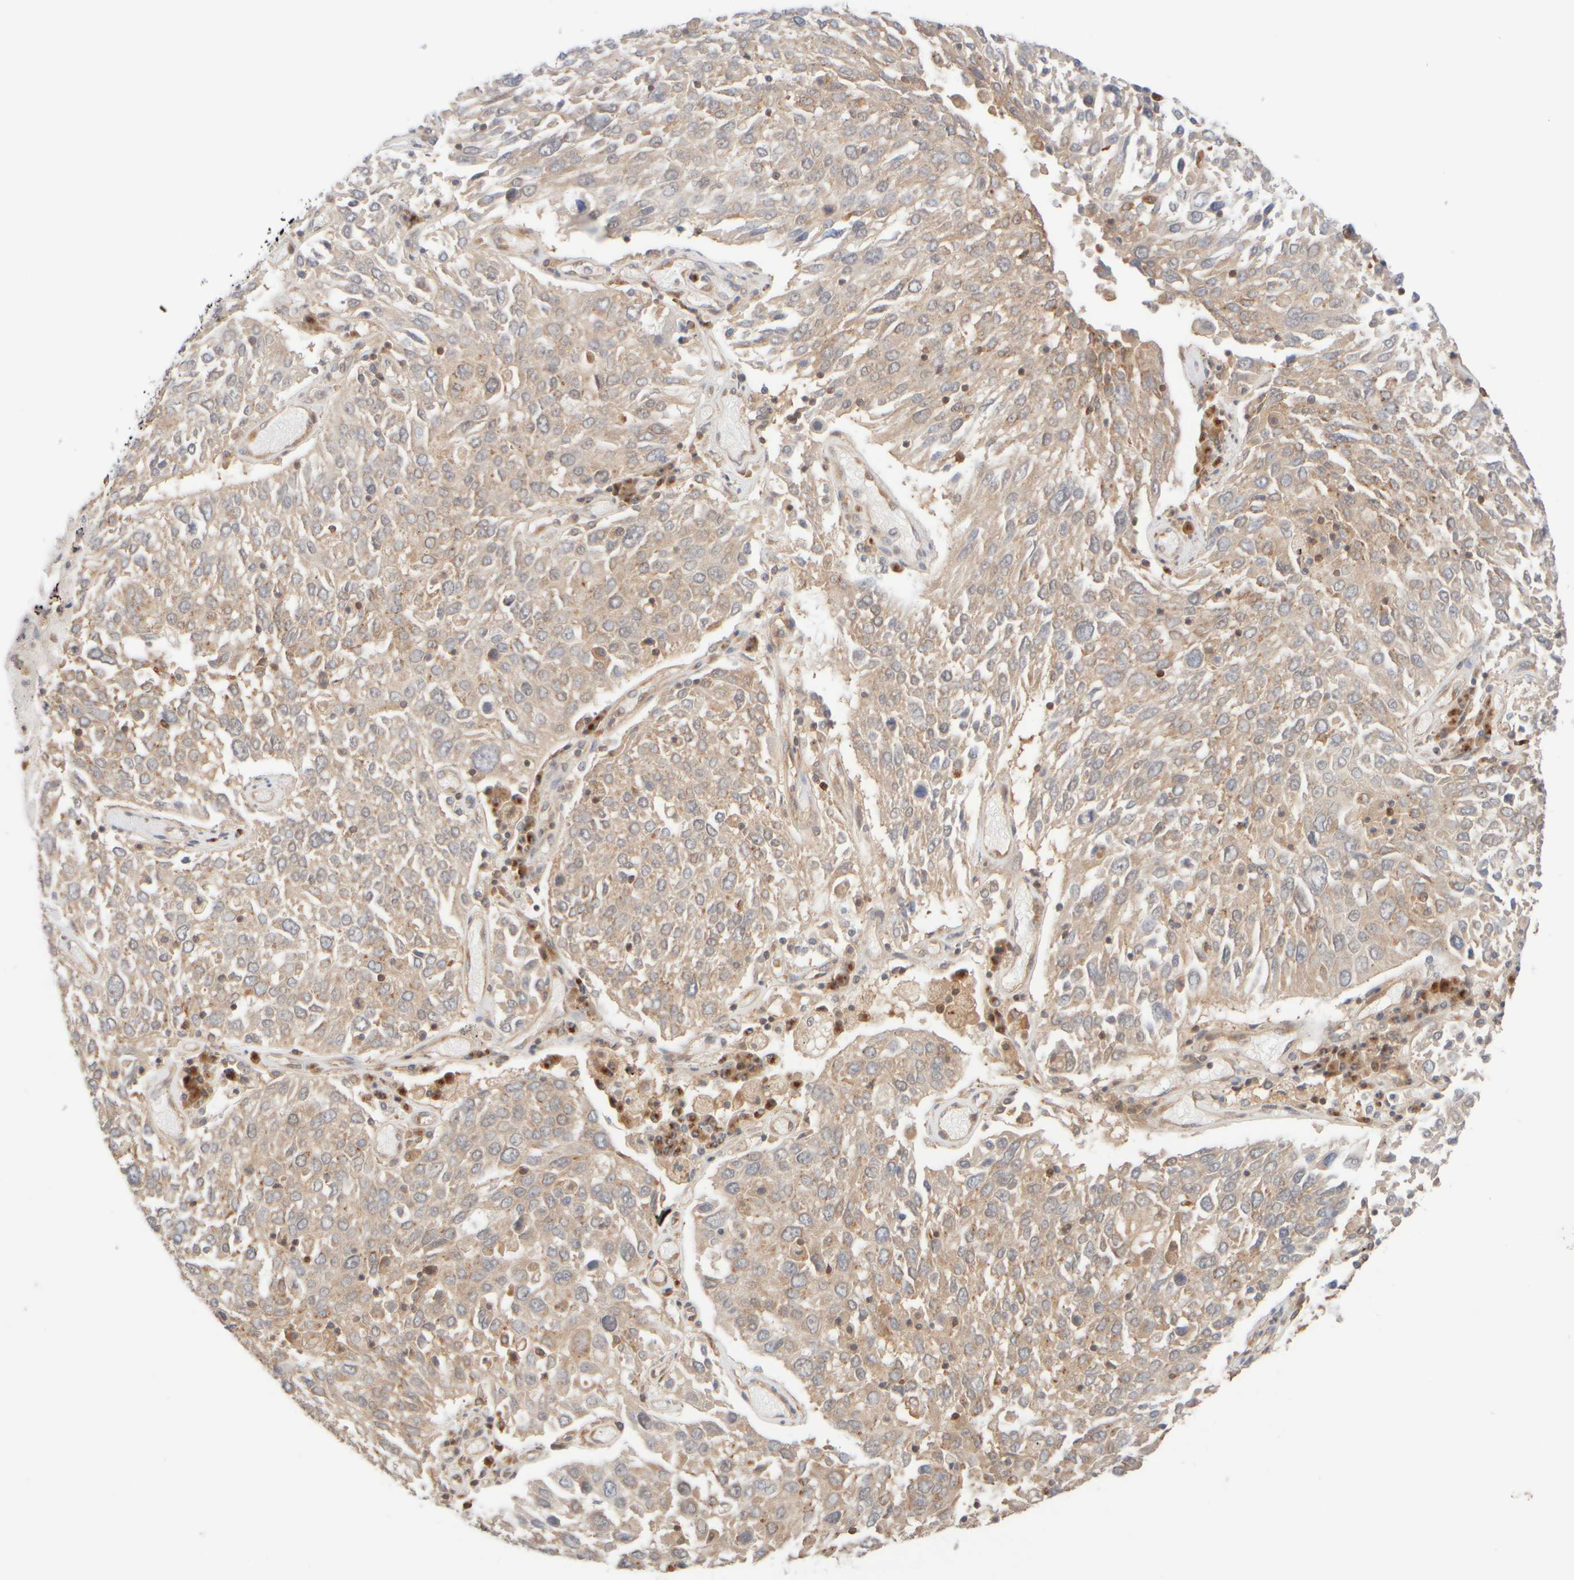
{"staining": {"intensity": "weak", "quantity": ">75%", "location": "cytoplasmic/membranous"}, "tissue": "lung cancer", "cell_type": "Tumor cells", "image_type": "cancer", "snomed": [{"axis": "morphology", "description": "Squamous cell carcinoma, NOS"}, {"axis": "topography", "description": "Lung"}], "caption": "Immunohistochemical staining of human squamous cell carcinoma (lung) reveals low levels of weak cytoplasmic/membranous protein staining in approximately >75% of tumor cells.", "gene": "RABEP1", "patient": {"sex": "male", "age": 65}}